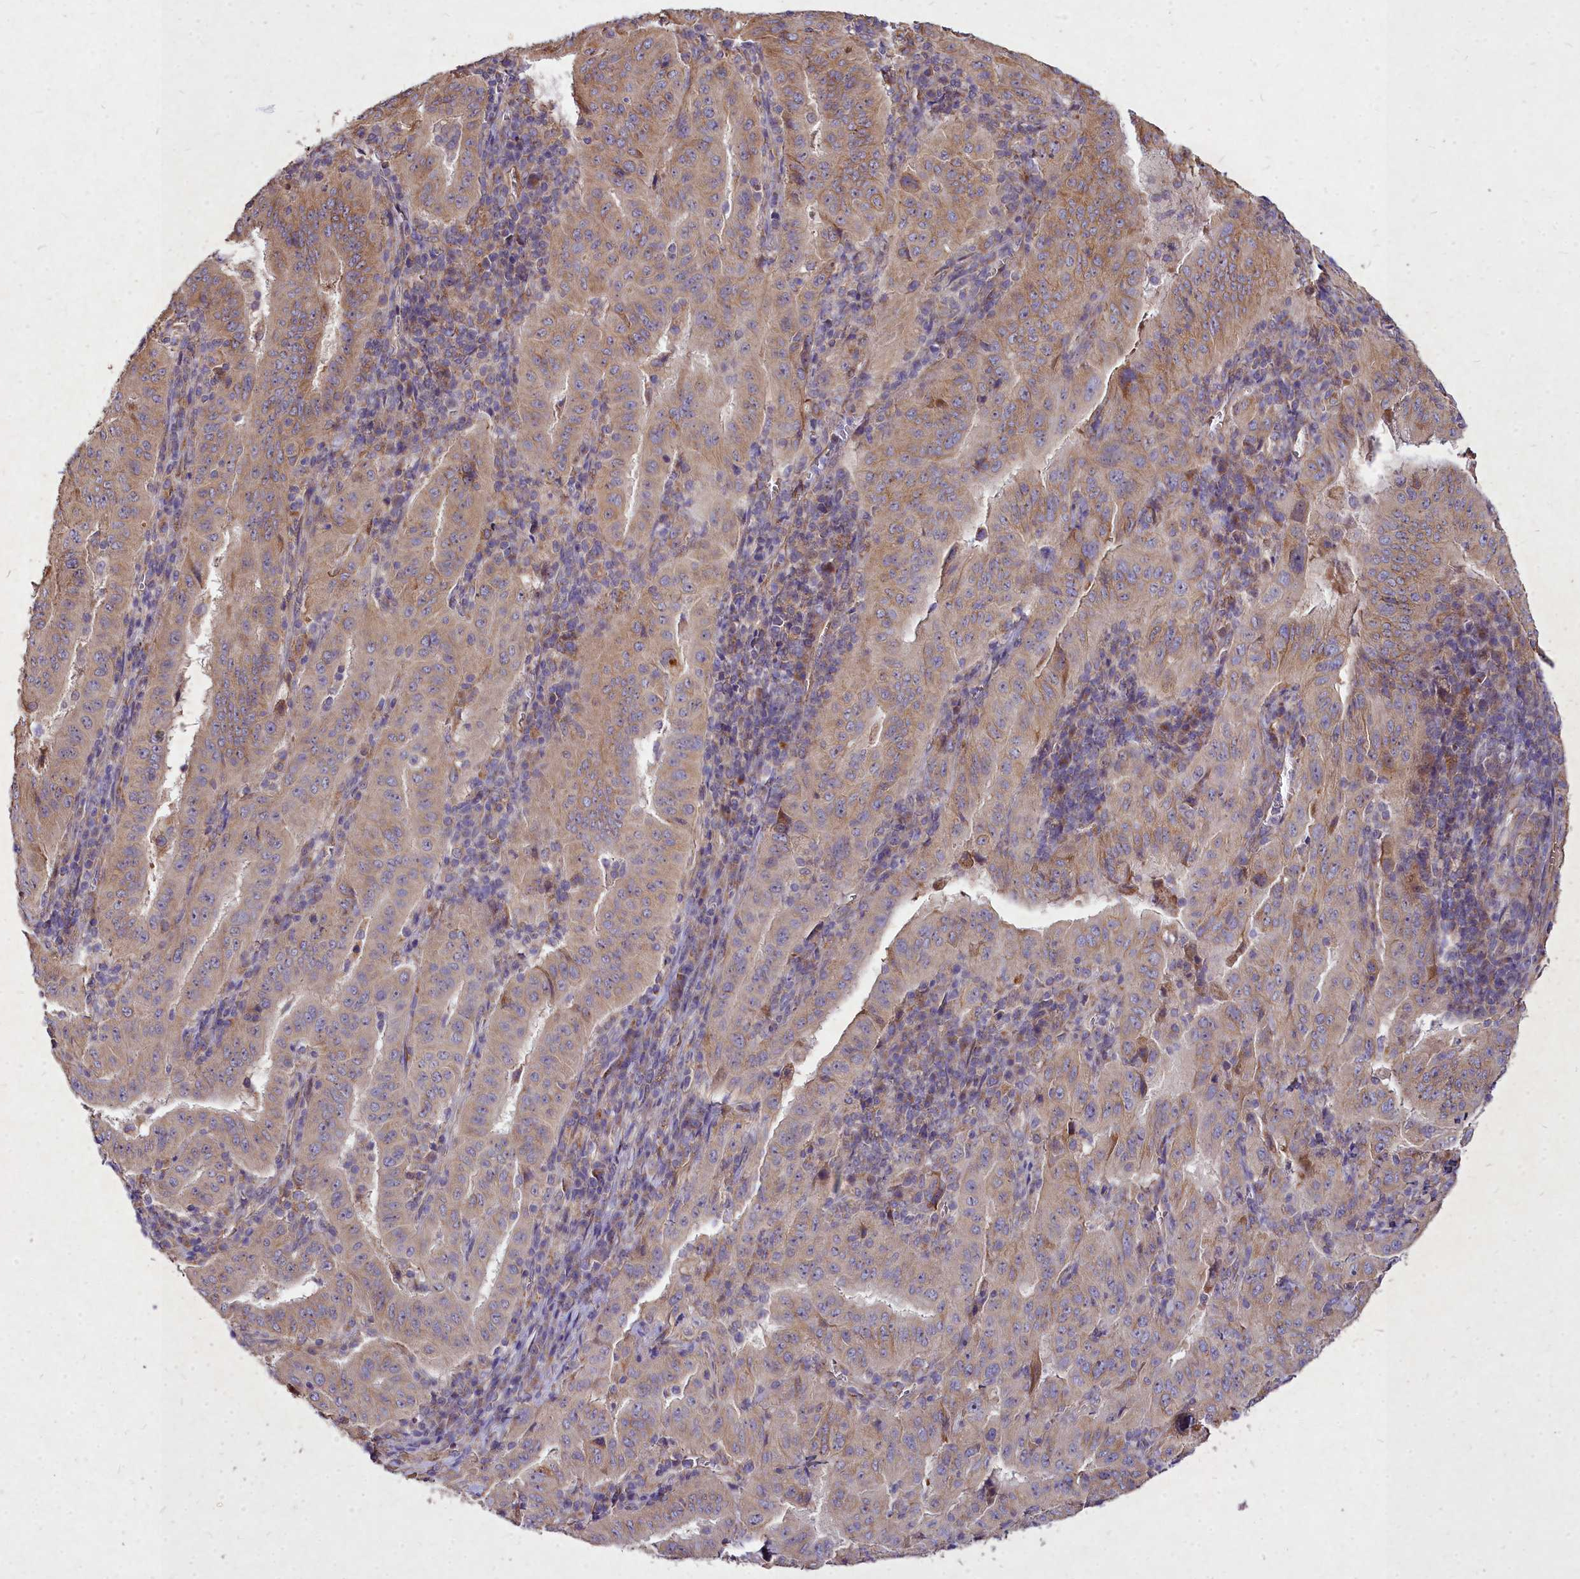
{"staining": {"intensity": "weak", "quantity": ">75%", "location": "cytoplasmic/membranous"}, "tissue": "pancreatic cancer", "cell_type": "Tumor cells", "image_type": "cancer", "snomed": [{"axis": "morphology", "description": "Adenocarcinoma, NOS"}, {"axis": "topography", "description": "Pancreas"}], "caption": "Human pancreatic adenocarcinoma stained with a protein marker reveals weak staining in tumor cells.", "gene": "SKA1", "patient": {"sex": "male", "age": 63}}